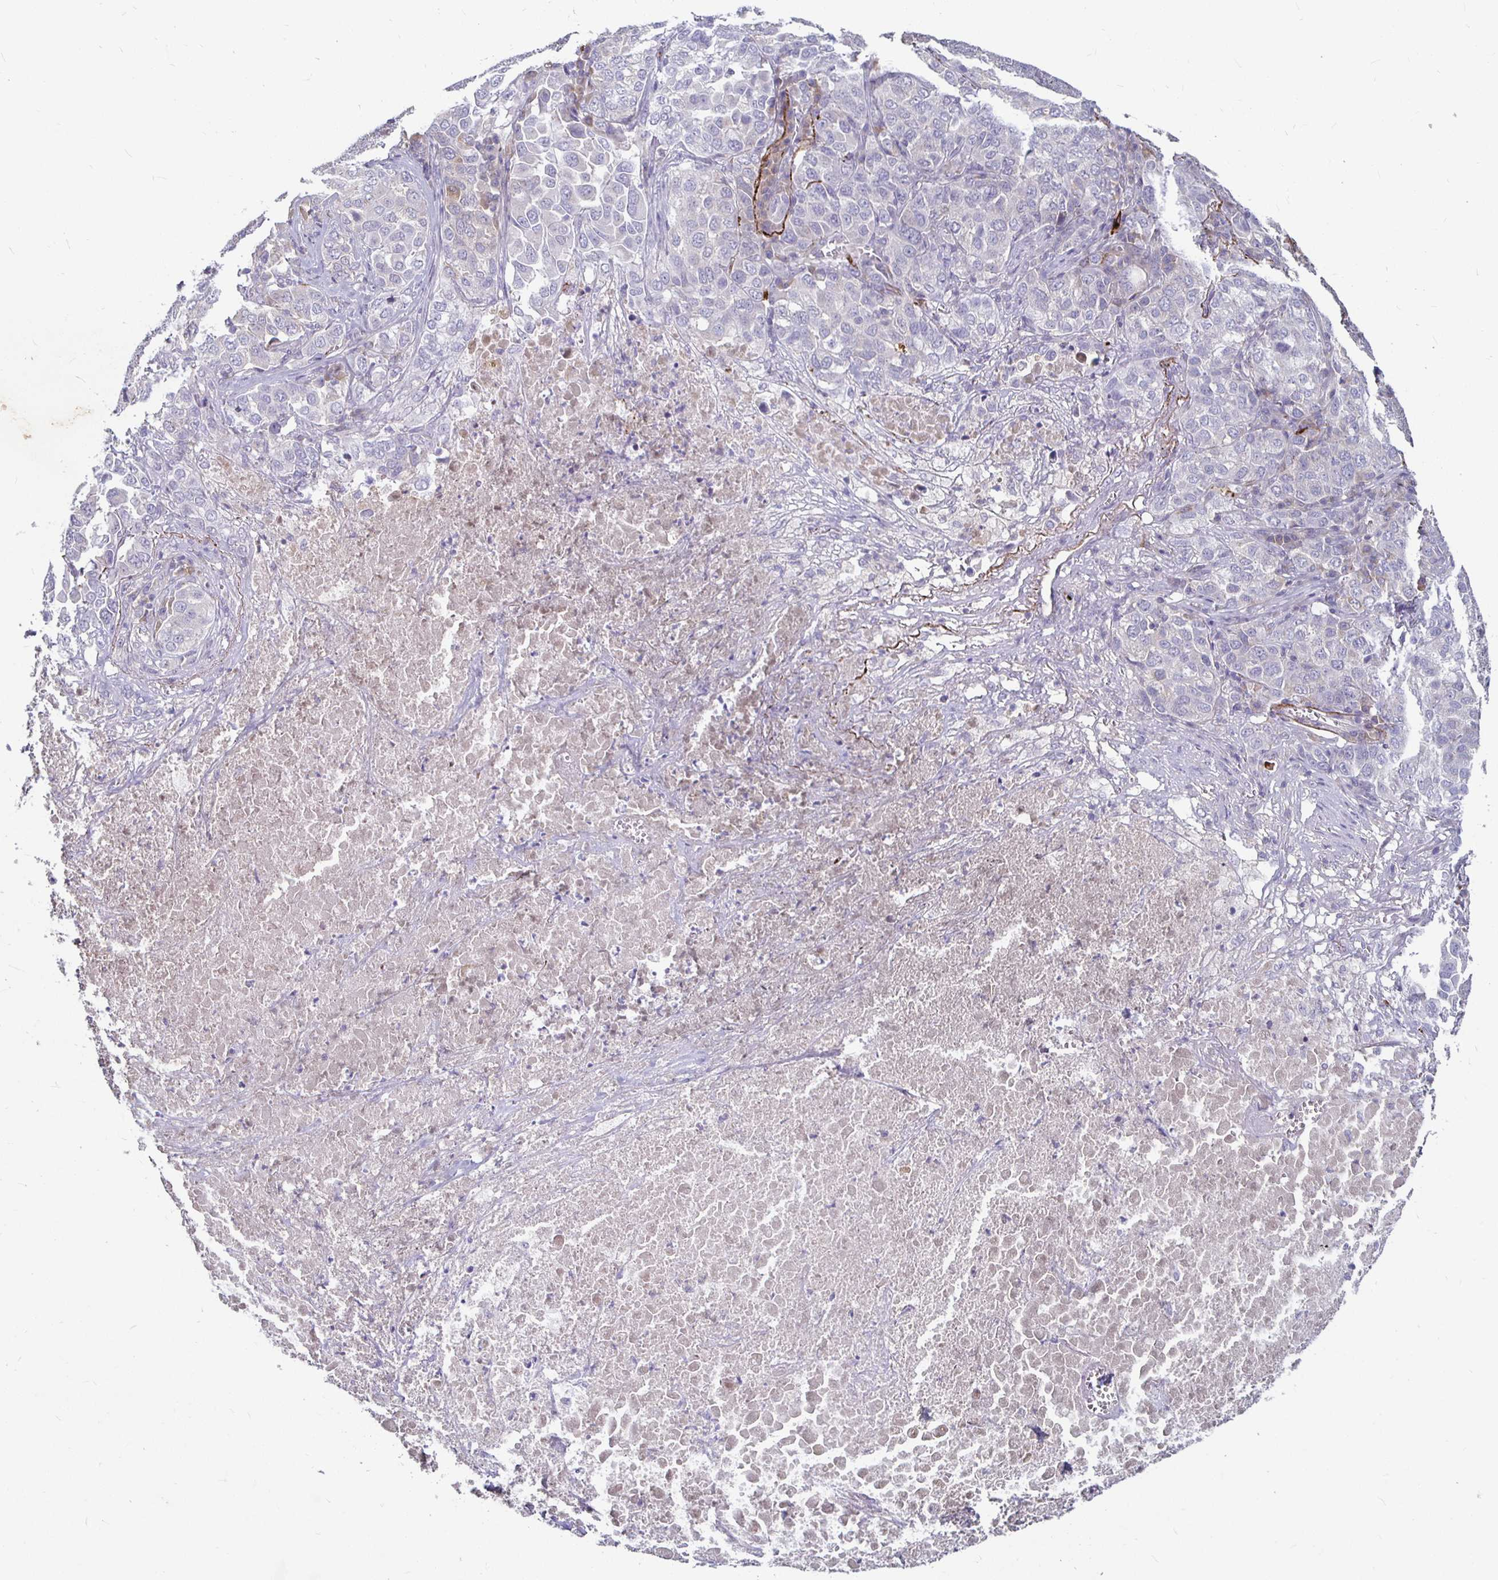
{"staining": {"intensity": "negative", "quantity": "none", "location": "none"}, "tissue": "lung cancer", "cell_type": "Tumor cells", "image_type": "cancer", "snomed": [{"axis": "morphology", "description": "Adenocarcinoma, NOS"}, {"axis": "morphology", "description": "Adenocarcinoma, metastatic, NOS"}, {"axis": "topography", "description": "Lymph node"}, {"axis": "topography", "description": "Lung"}], "caption": "This is an IHC image of lung cancer (adenocarcinoma). There is no staining in tumor cells.", "gene": "RNF144B", "patient": {"sex": "female", "age": 65}}